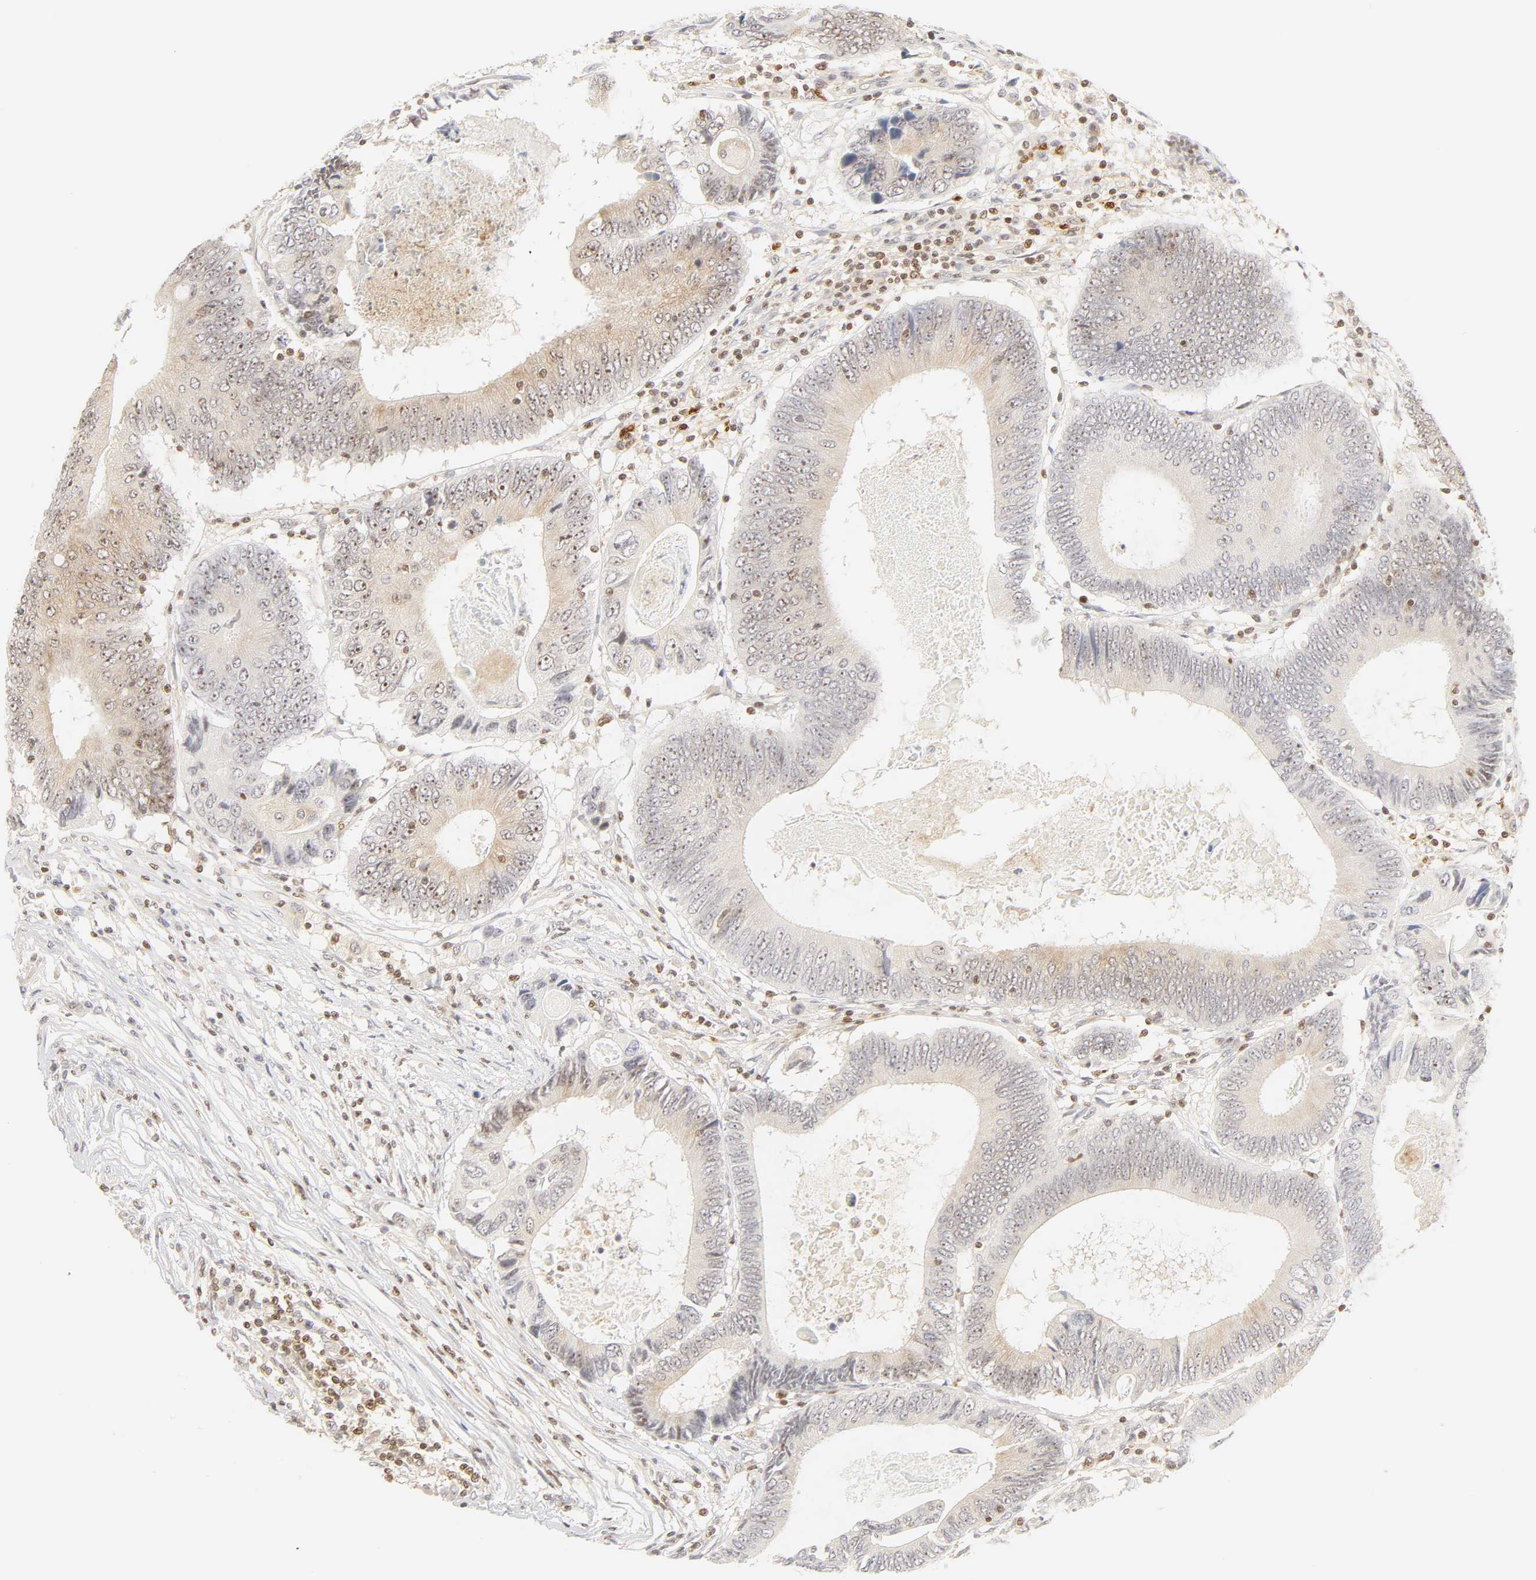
{"staining": {"intensity": "weak", "quantity": "25%-75%", "location": "cytoplasmic/membranous,nuclear"}, "tissue": "colorectal cancer", "cell_type": "Tumor cells", "image_type": "cancer", "snomed": [{"axis": "morphology", "description": "Adenocarcinoma, NOS"}, {"axis": "topography", "description": "Colon"}], "caption": "An image showing weak cytoplasmic/membranous and nuclear positivity in approximately 25%-75% of tumor cells in adenocarcinoma (colorectal), as visualized by brown immunohistochemical staining.", "gene": "KIF2A", "patient": {"sex": "female", "age": 78}}